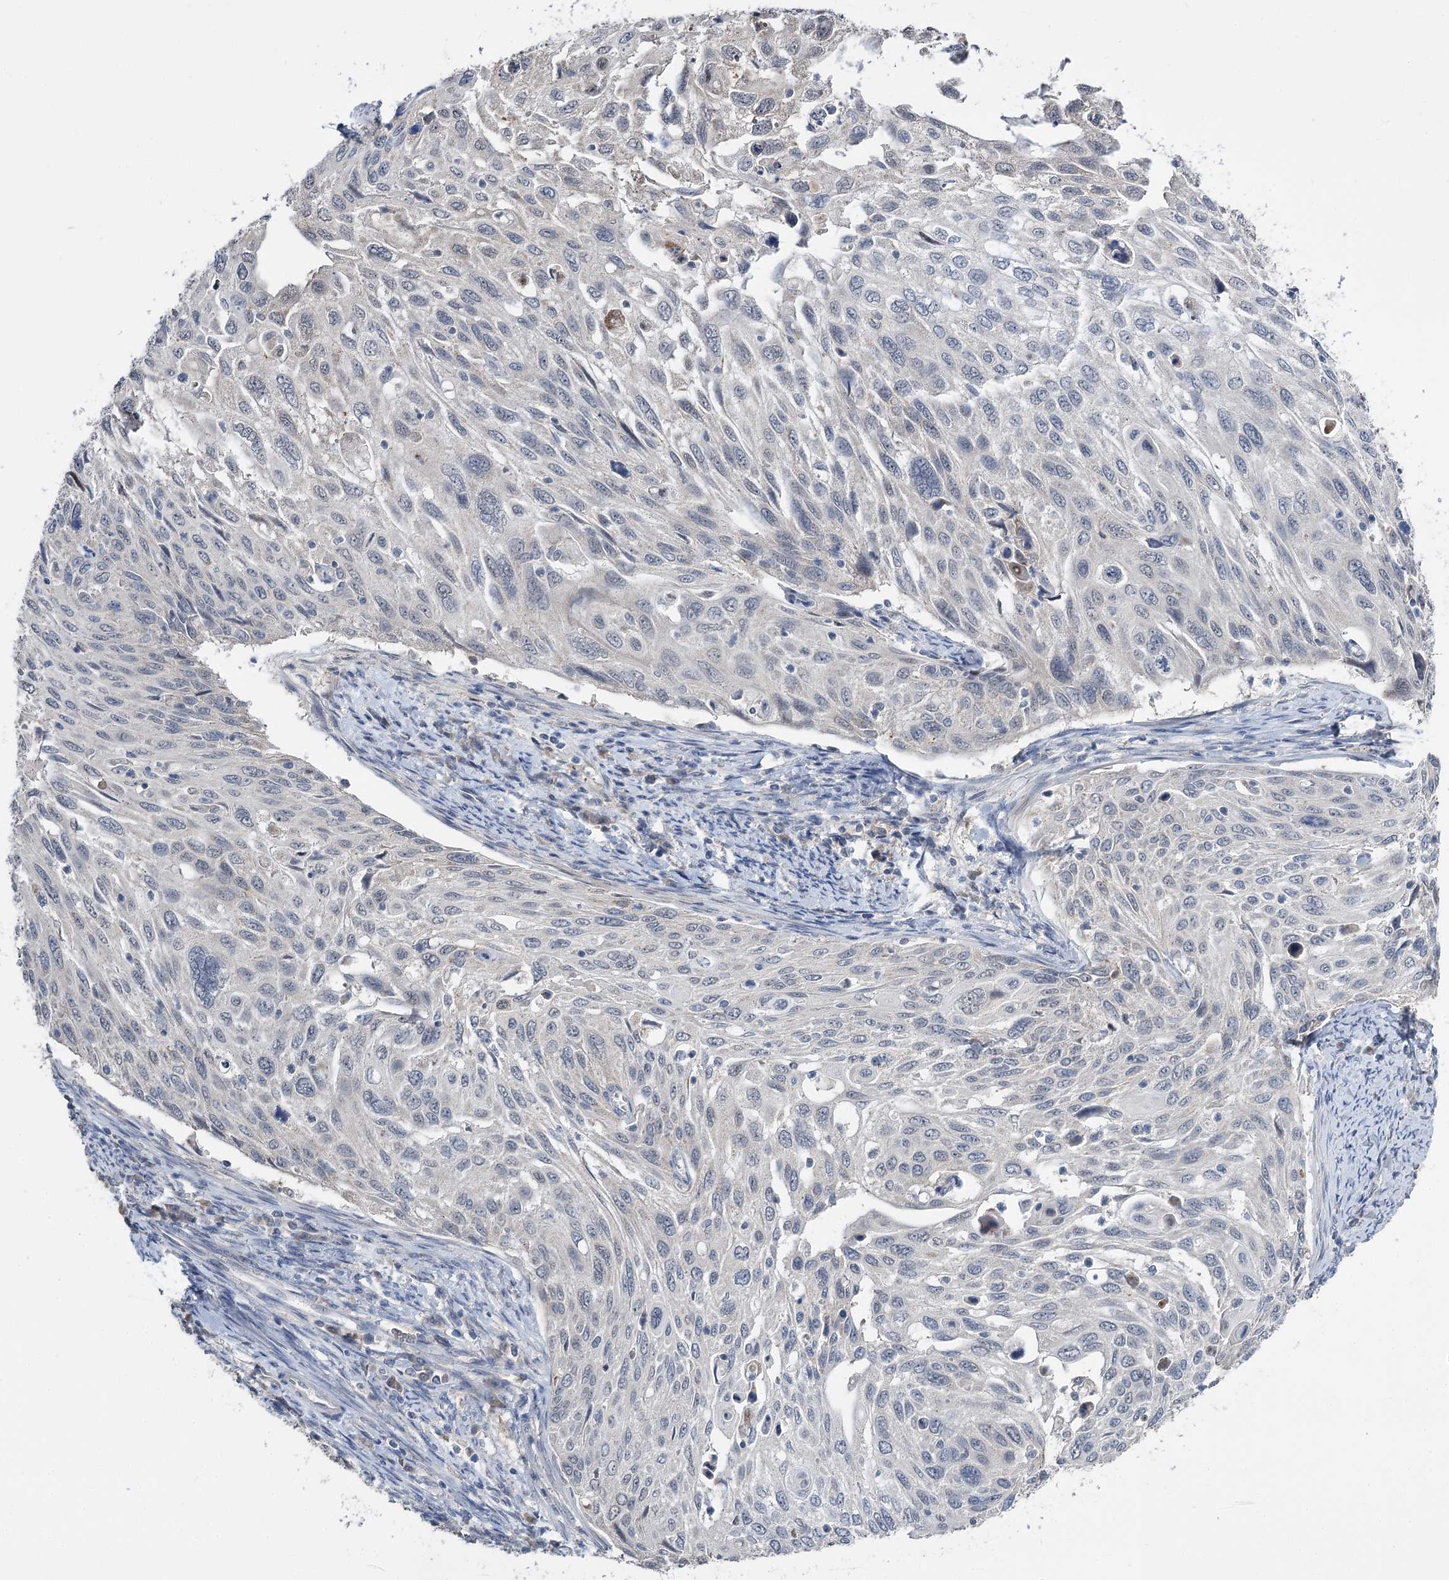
{"staining": {"intensity": "negative", "quantity": "none", "location": "none"}, "tissue": "cervical cancer", "cell_type": "Tumor cells", "image_type": "cancer", "snomed": [{"axis": "morphology", "description": "Squamous cell carcinoma, NOS"}, {"axis": "topography", "description": "Cervix"}], "caption": "Tumor cells show no significant protein expression in squamous cell carcinoma (cervical).", "gene": "PHYHIPL", "patient": {"sex": "female", "age": 70}}